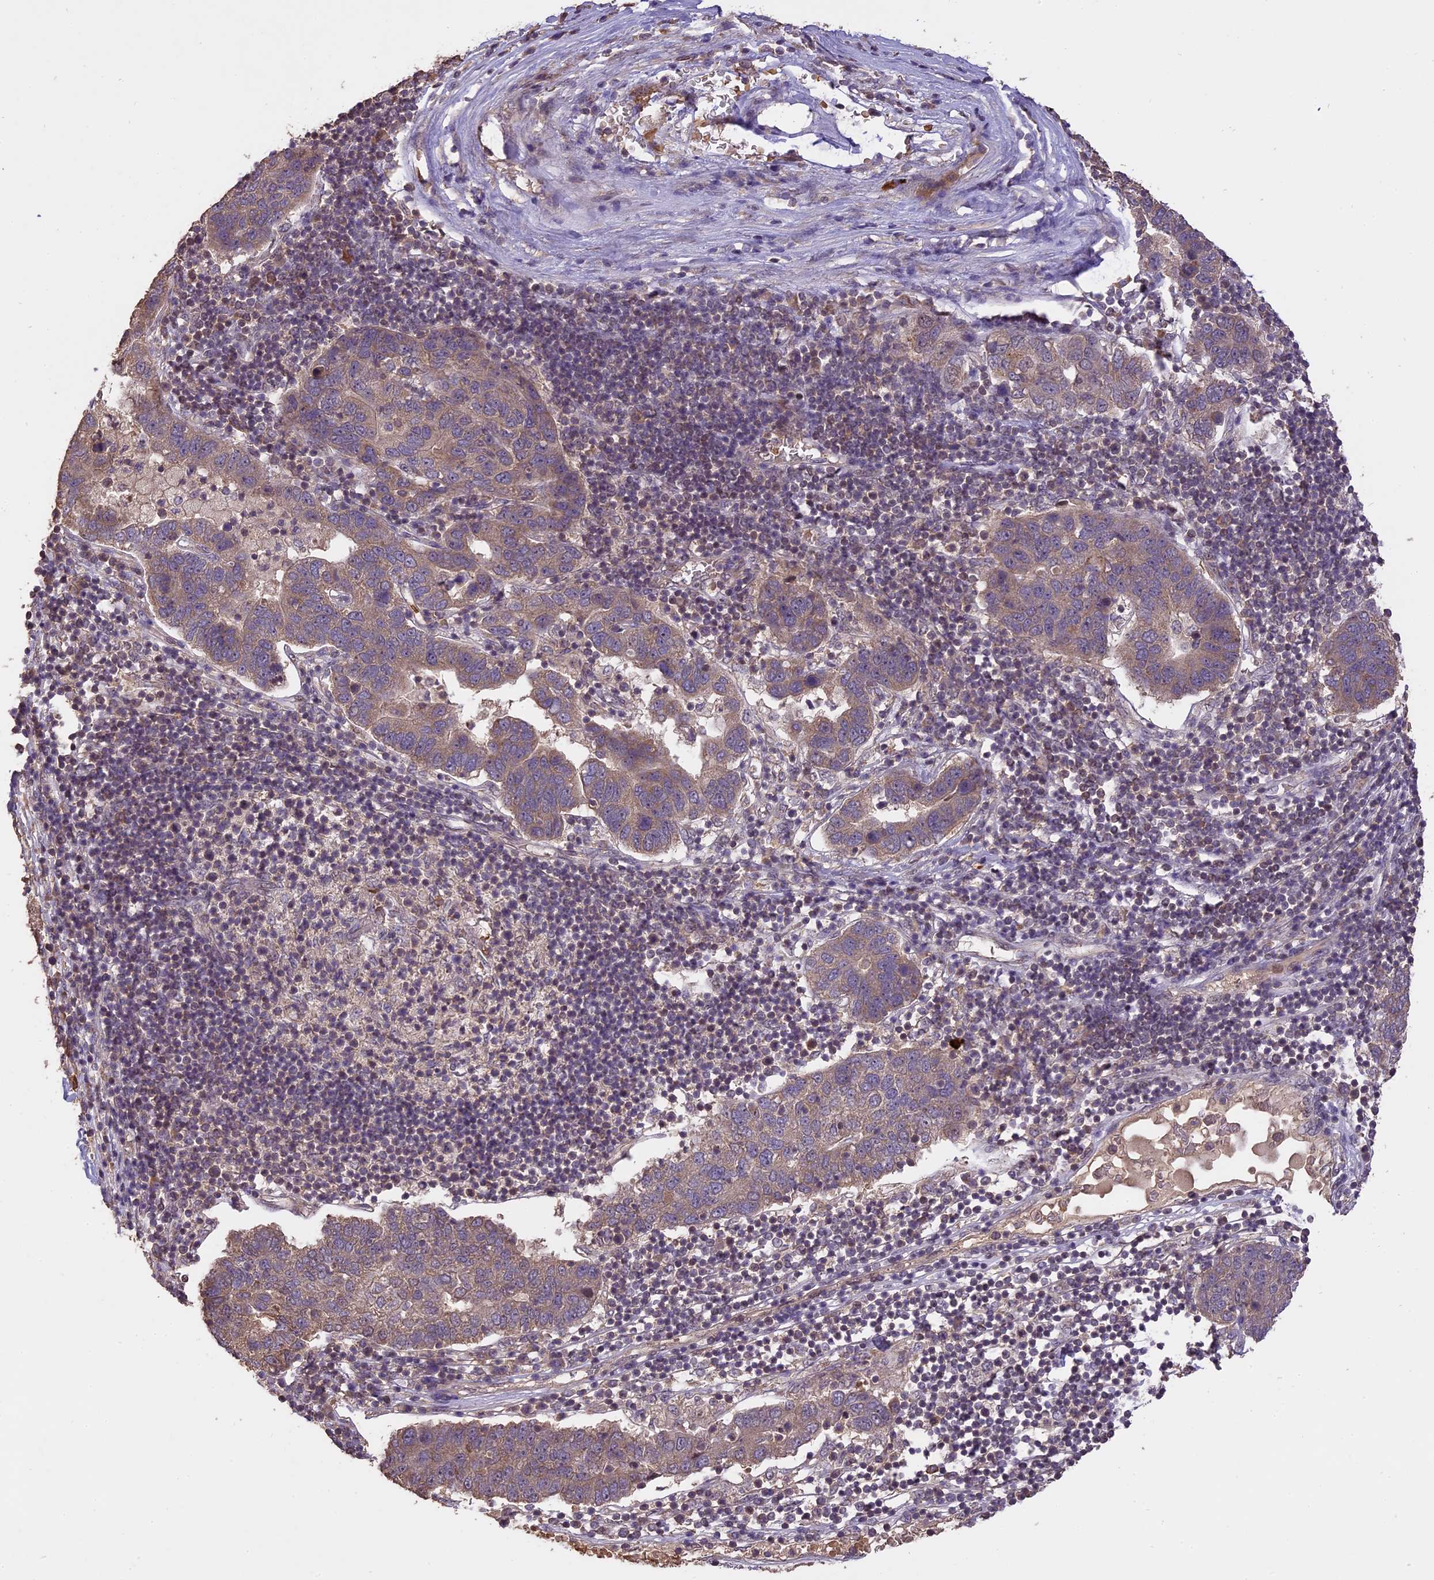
{"staining": {"intensity": "weak", "quantity": "25%-75%", "location": "cytoplasmic/membranous"}, "tissue": "pancreatic cancer", "cell_type": "Tumor cells", "image_type": "cancer", "snomed": [{"axis": "morphology", "description": "Adenocarcinoma, NOS"}, {"axis": "topography", "description": "Pancreas"}], "caption": "Protein staining by IHC exhibits weak cytoplasmic/membranous staining in about 25%-75% of tumor cells in adenocarcinoma (pancreatic).", "gene": "TIGD7", "patient": {"sex": "female", "age": 61}}